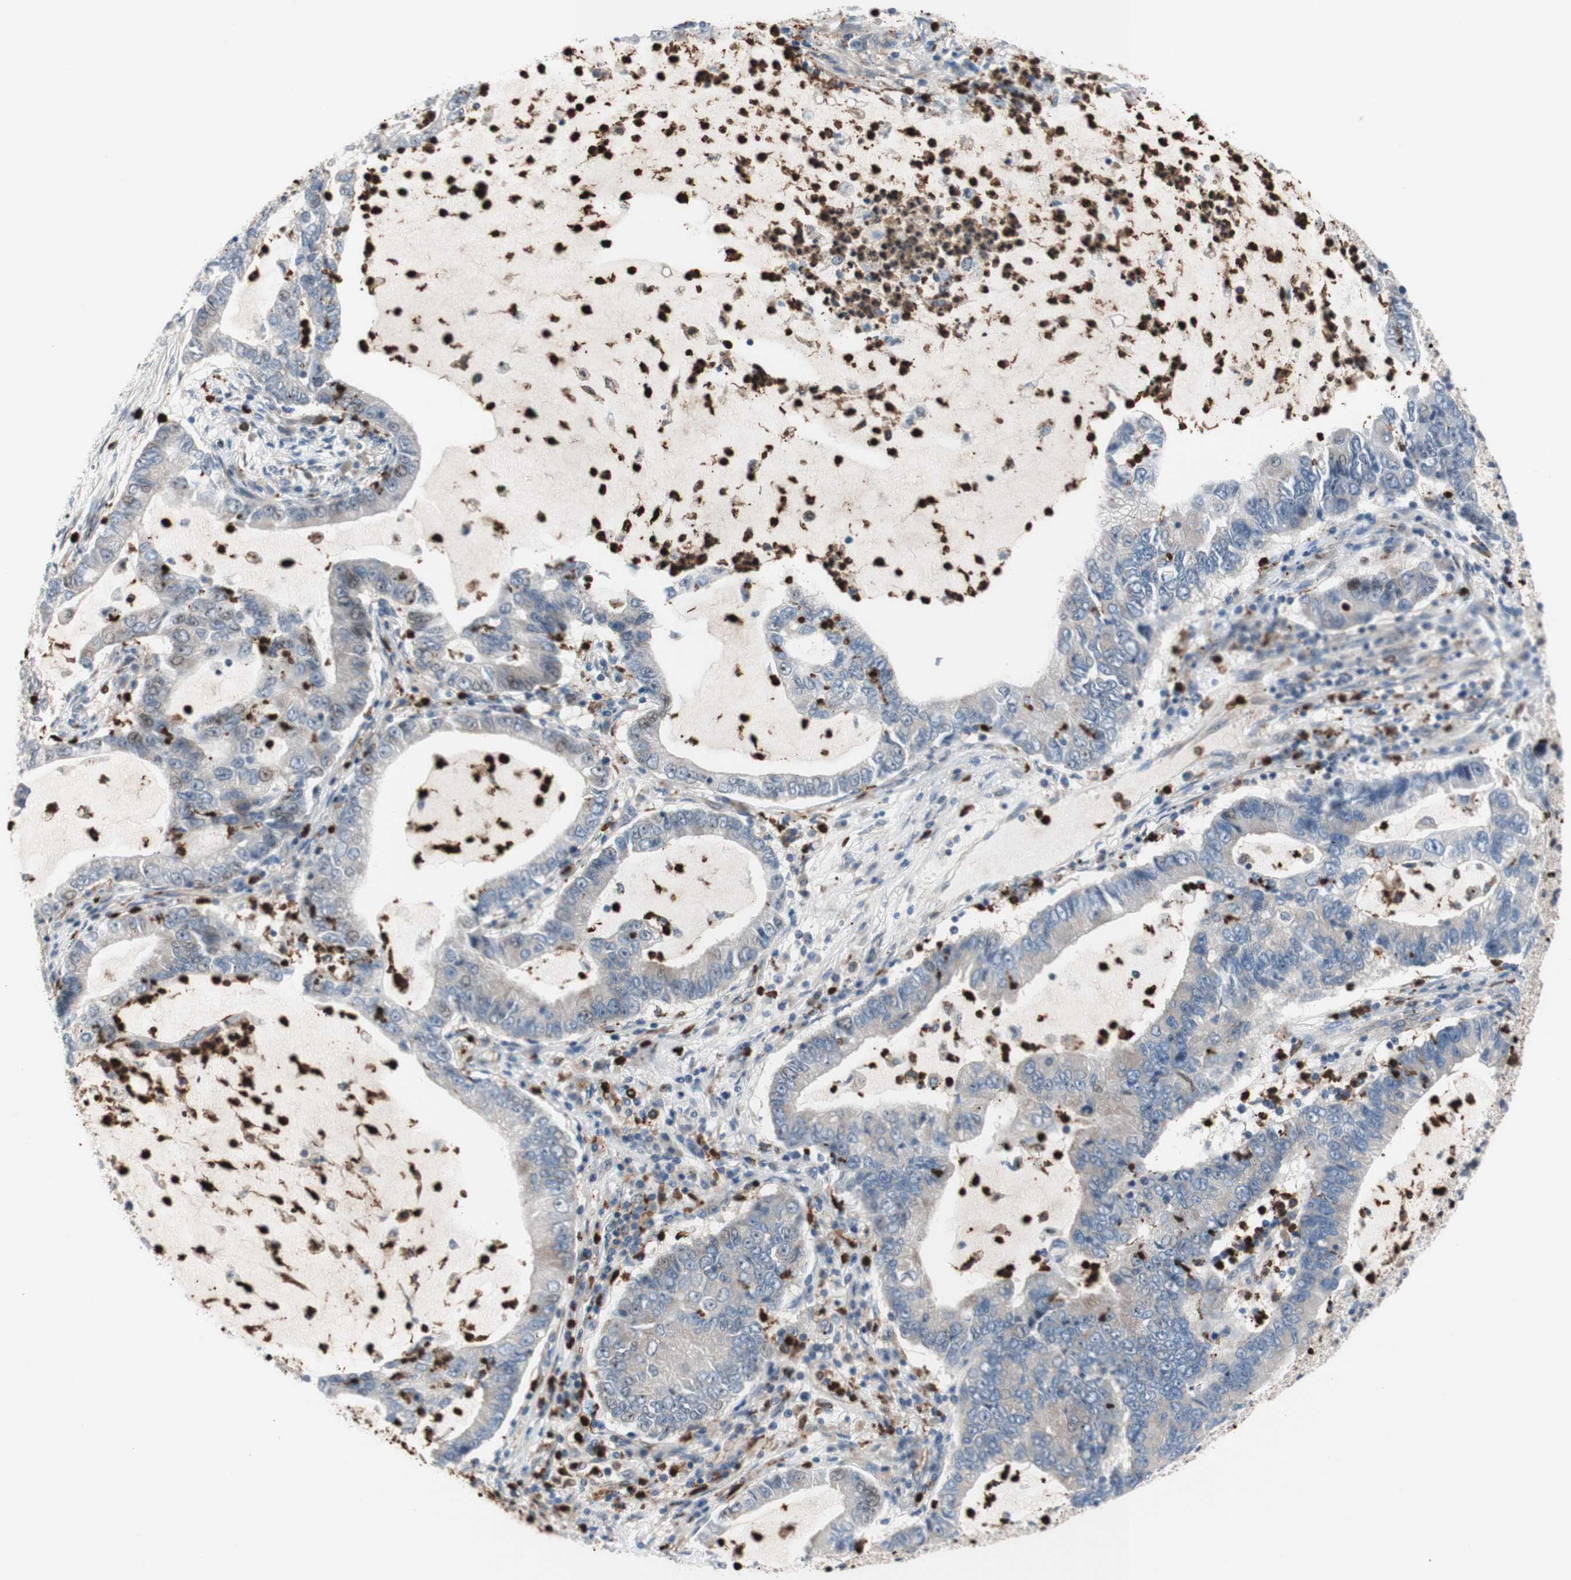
{"staining": {"intensity": "negative", "quantity": "none", "location": "none"}, "tissue": "lung cancer", "cell_type": "Tumor cells", "image_type": "cancer", "snomed": [{"axis": "morphology", "description": "Adenocarcinoma, NOS"}, {"axis": "topography", "description": "Lung"}], "caption": "Immunohistochemistry (IHC) of human lung cancer displays no positivity in tumor cells.", "gene": "USP9X", "patient": {"sex": "female", "age": 51}}